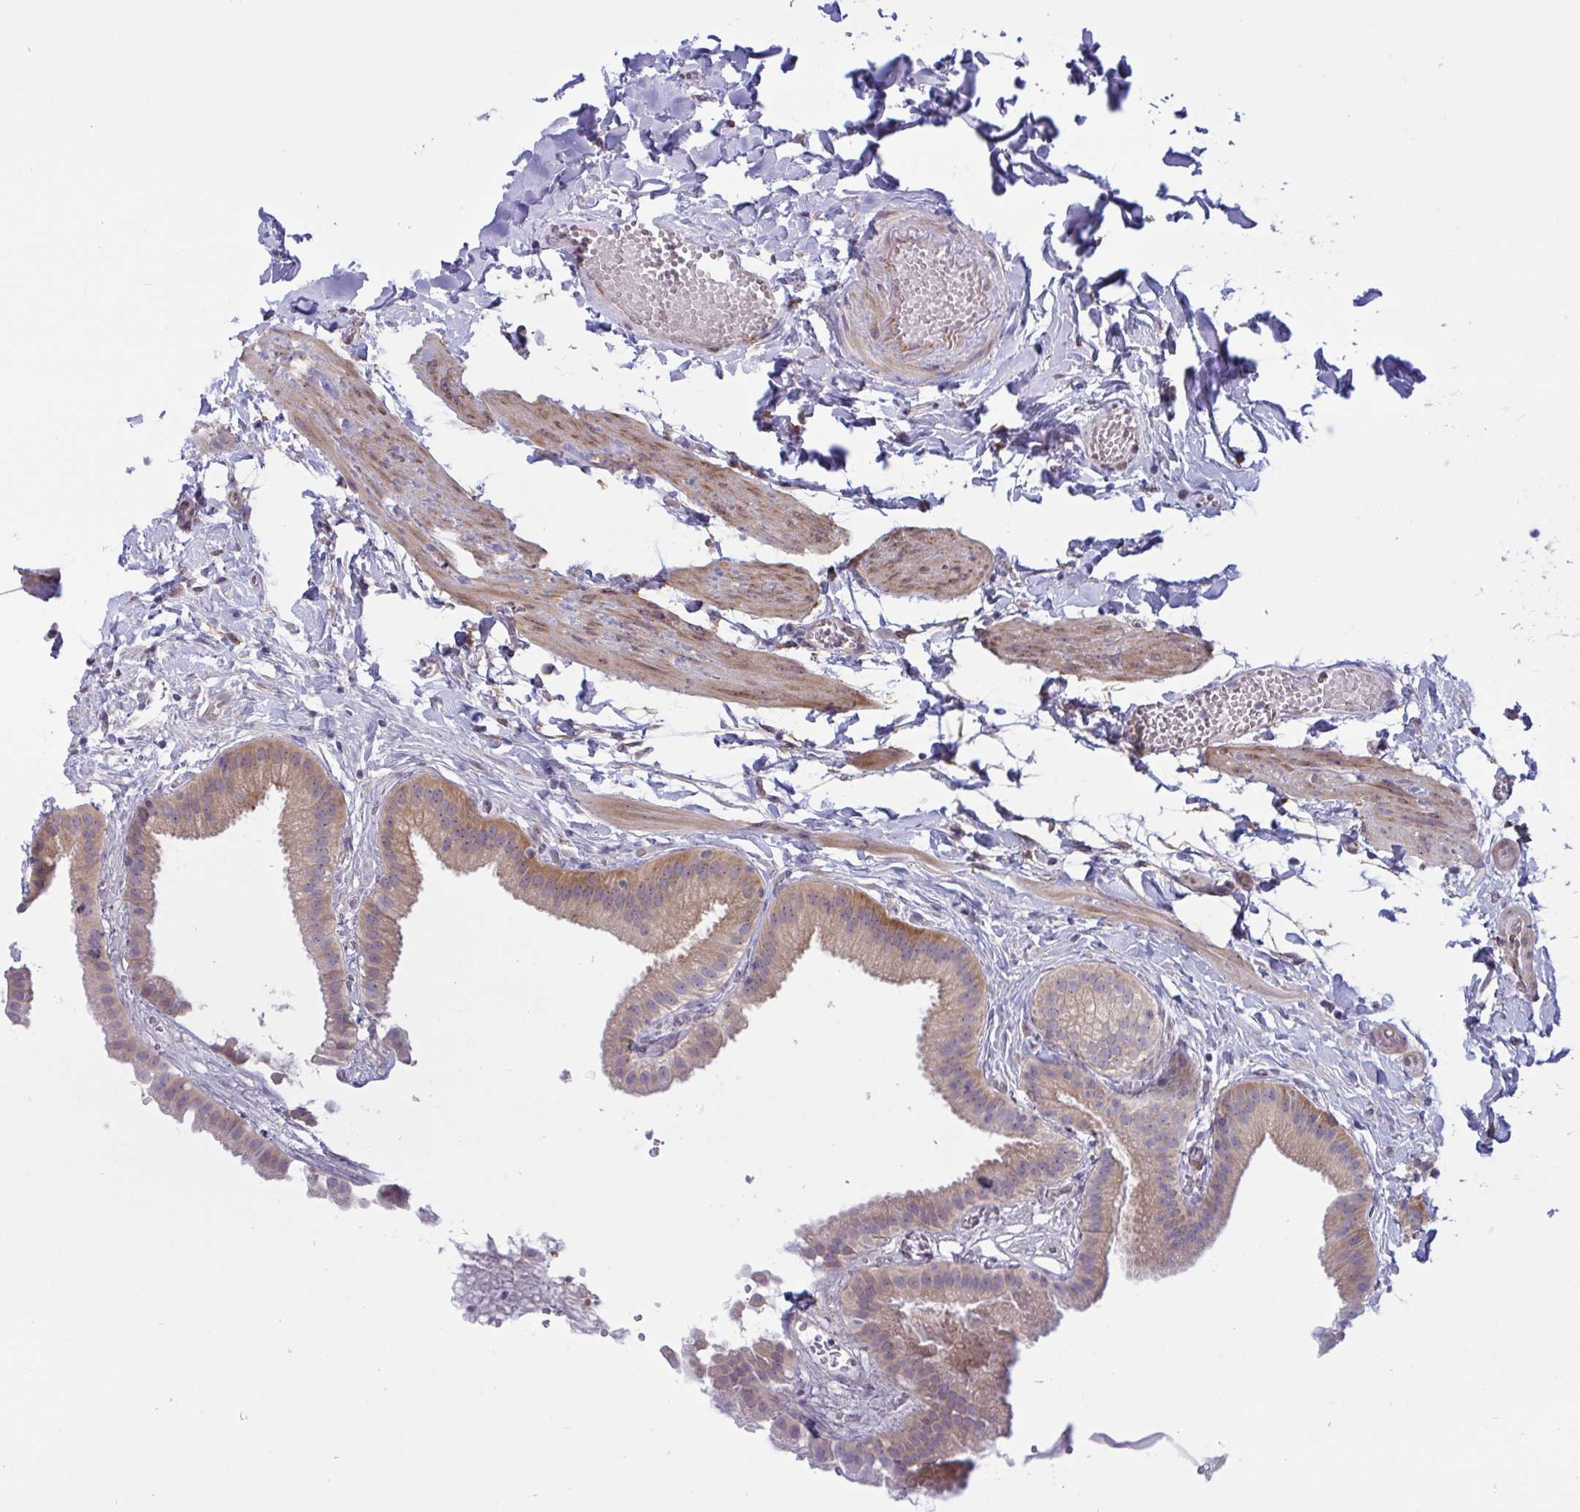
{"staining": {"intensity": "moderate", "quantity": "<25%", "location": "cytoplasmic/membranous"}, "tissue": "gallbladder", "cell_type": "Glandular cells", "image_type": "normal", "snomed": [{"axis": "morphology", "description": "Normal tissue, NOS"}, {"axis": "topography", "description": "Gallbladder"}], "caption": "Immunohistochemistry (IHC) histopathology image of normal human gallbladder stained for a protein (brown), which displays low levels of moderate cytoplasmic/membranous positivity in approximately <25% of glandular cells.", "gene": "PRRT4", "patient": {"sex": "female", "age": 63}}